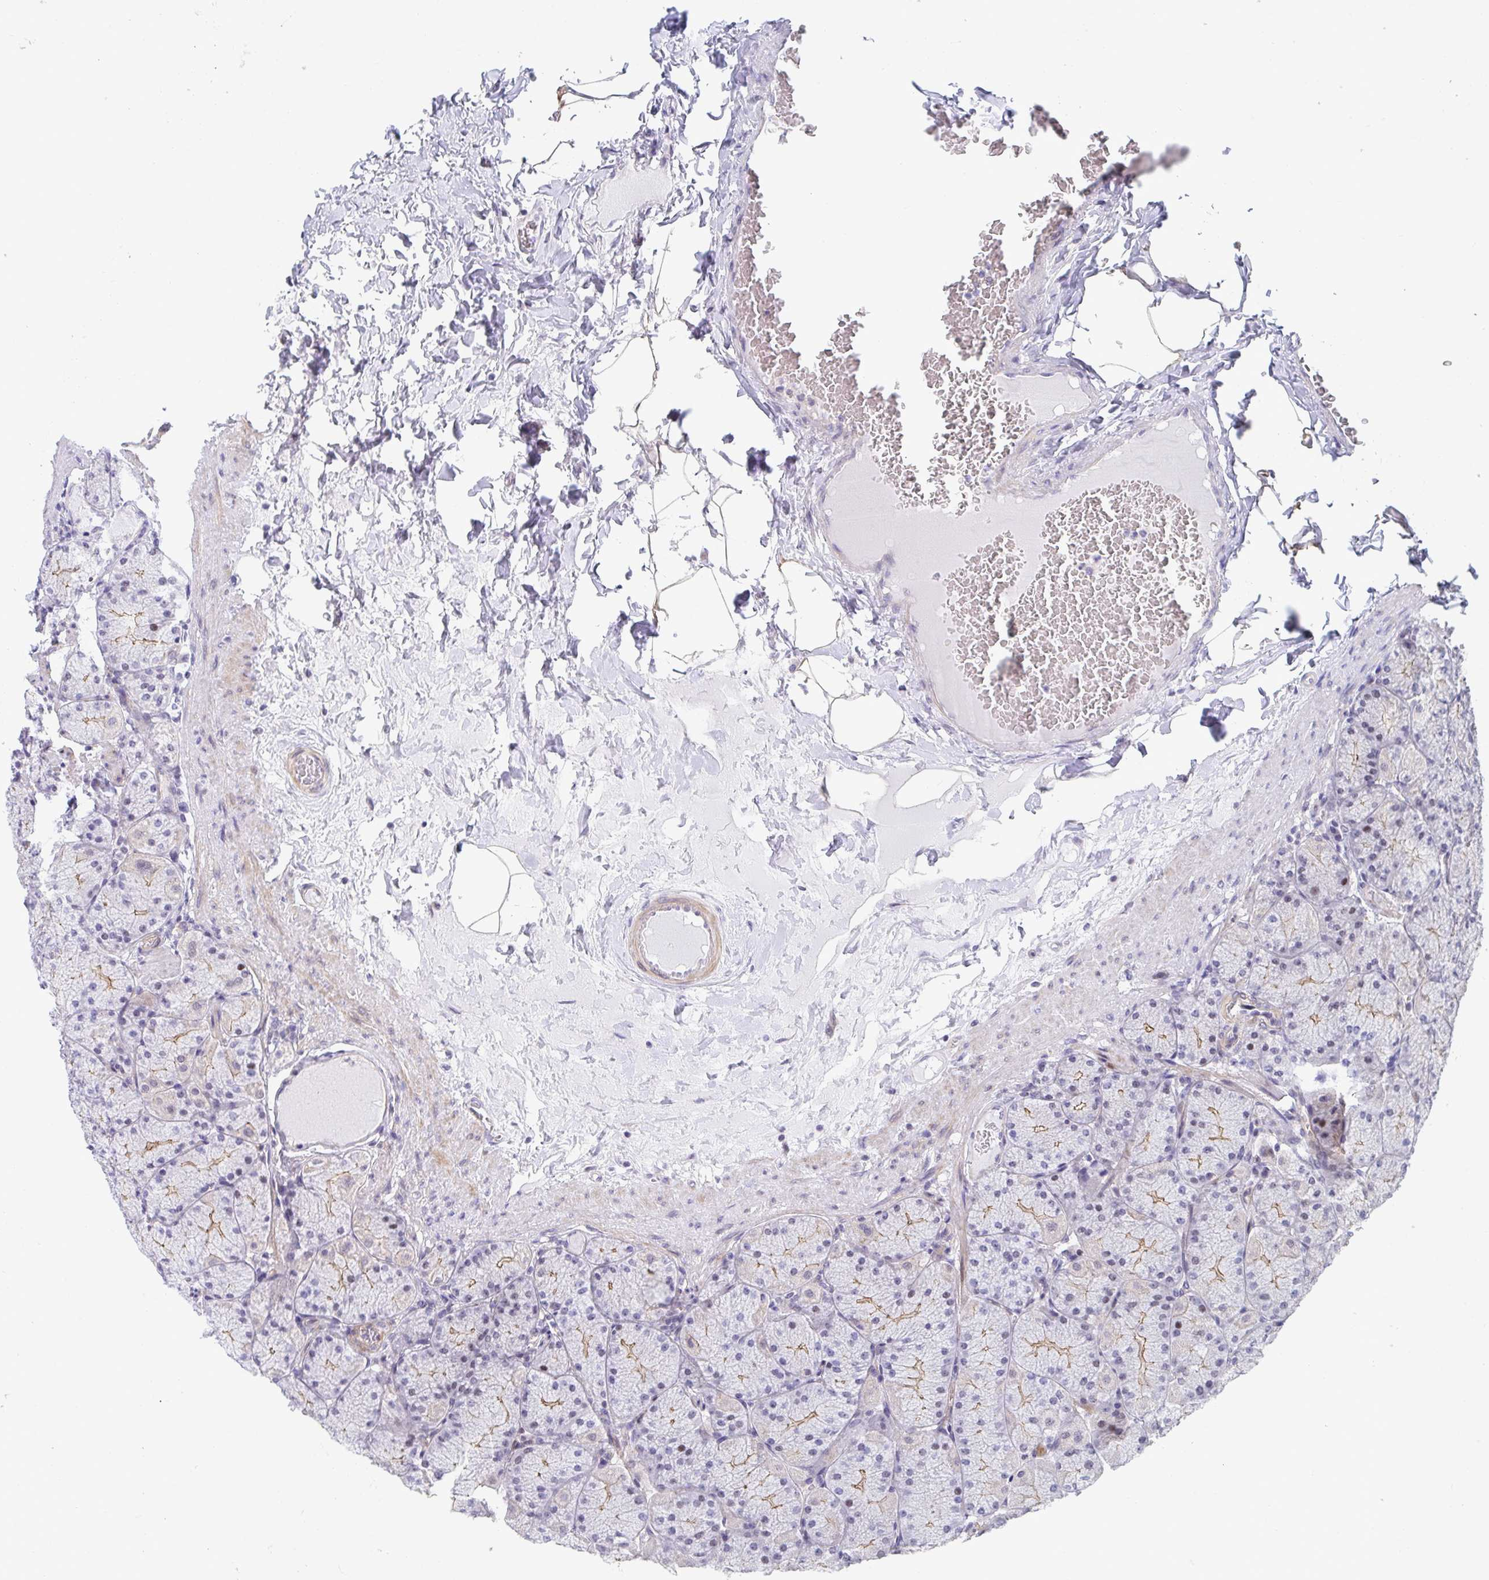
{"staining": {"intensity": "weak", "quantity": "25%-75%", "location": "cytoplasmic/membranous,nuclear"}, "tissue": "stomach", "cell_type": "Glandular cells", "image_type": "normal", "snomed": [{"axis": "morphology", "description": "Normal tissue, NOS"}, {"axis": "topography", "description": "Stomach, upper"}], "caption": "Unremarkable stomach was stained to show a protein in brown. There is low levels of weak cytoplasmic/membranous,nuclear positivity in about 25%-75% of glandular cells.", "gene": "WDR72", "patient": {"sex": "female", "age": 56}}